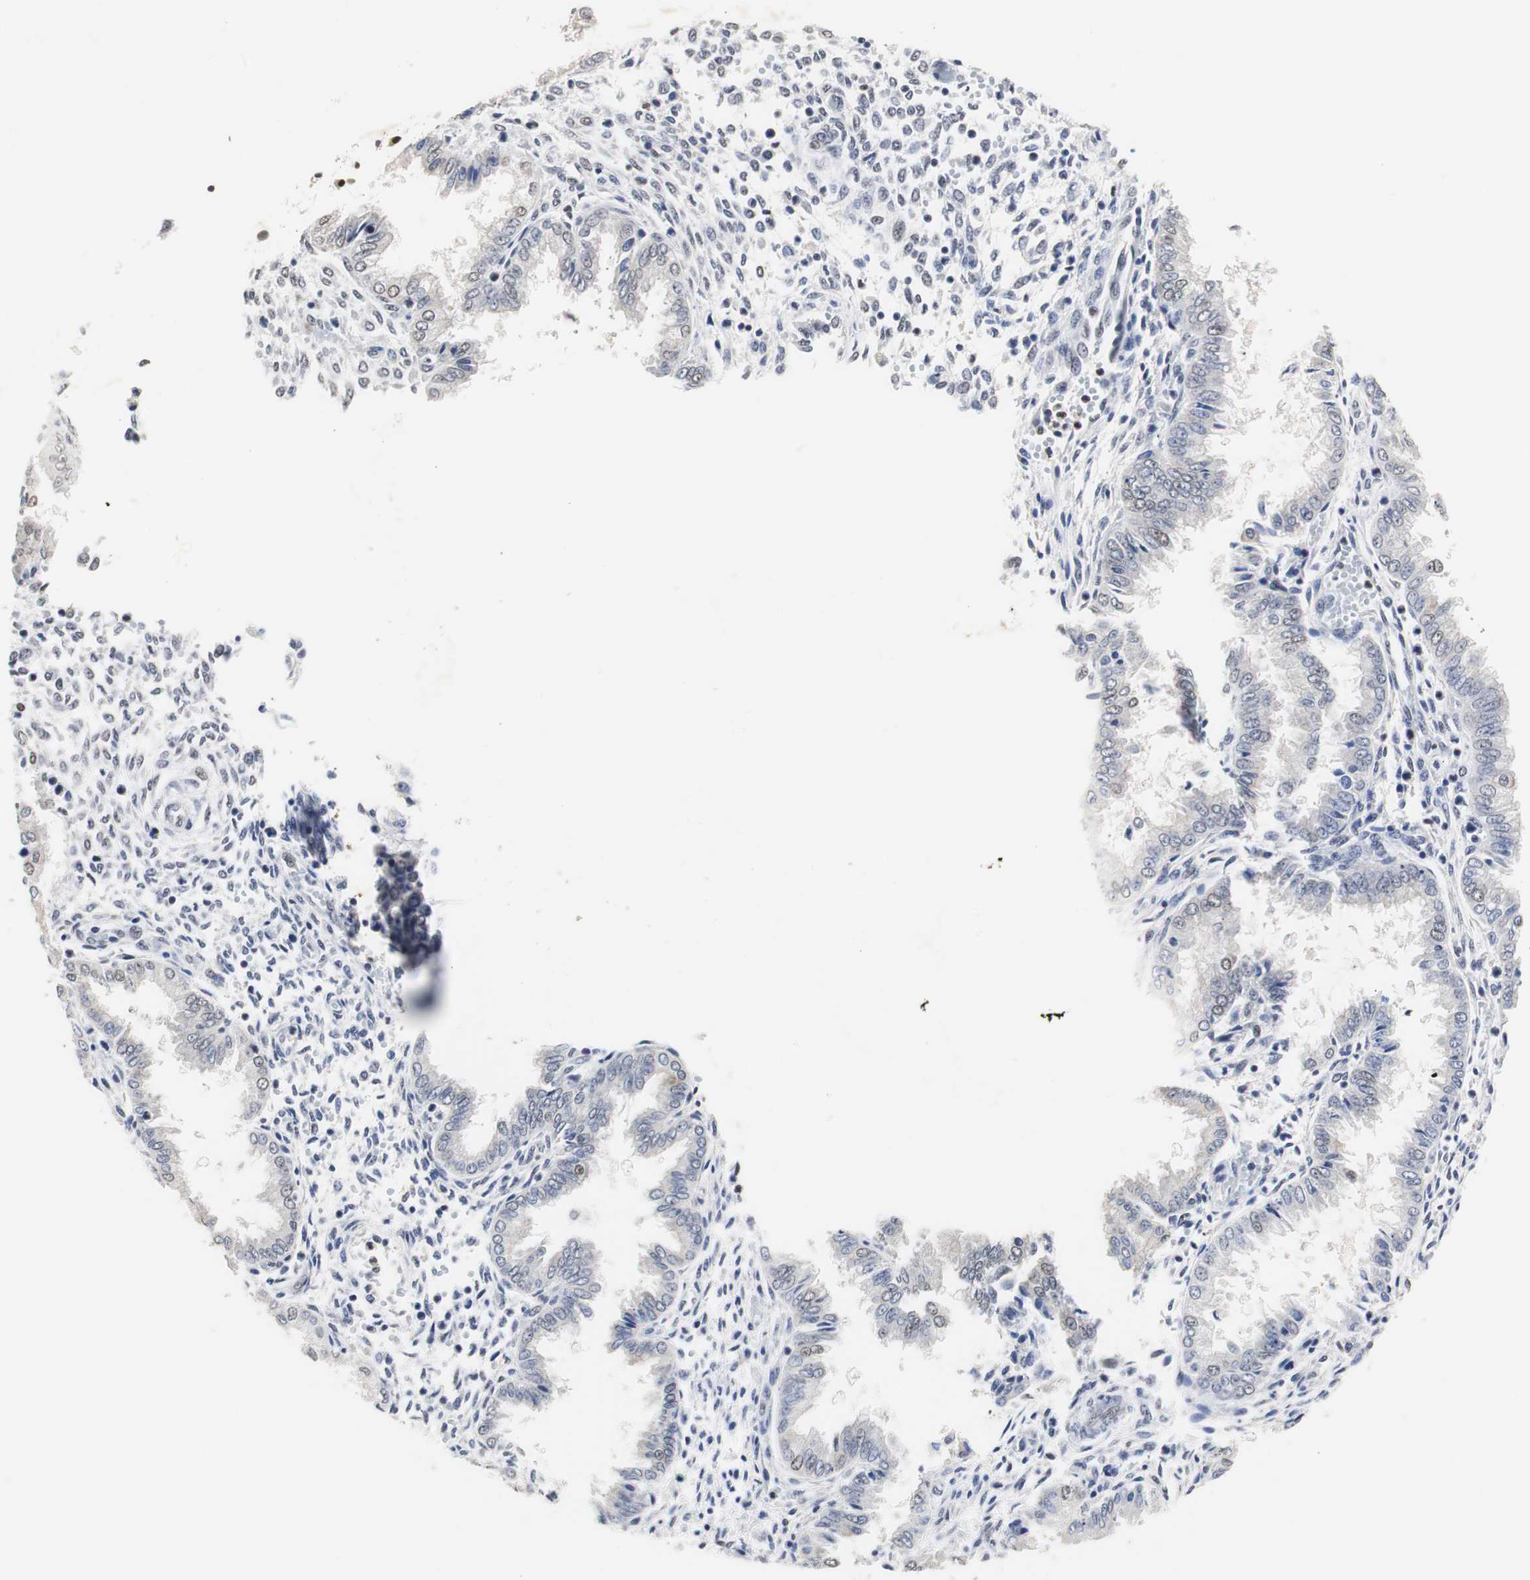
{"staining": {"intensity": "moderate", "quantity": "25%-75%", "location": "nuclear"}, "tissue": "endometrium", "cell_type": "Cells in endometrial stroma", "image_type": "normal", "snomed": [{"axis": "morphology", "description": "Normal tissue, NOS"}, {"axis": "topography", "description": "Endometrium"}], "caption": "IHC of unremarkable human endometrium displays medium levels of moderate nuclear positivity in approximately 25%-75% of cells in endometrial stroma. (Brightfield microscopy of DAB IHC at high magnification).", "gene": "ZFC3H1", "patient": {"sex": "female", "age": 33}}